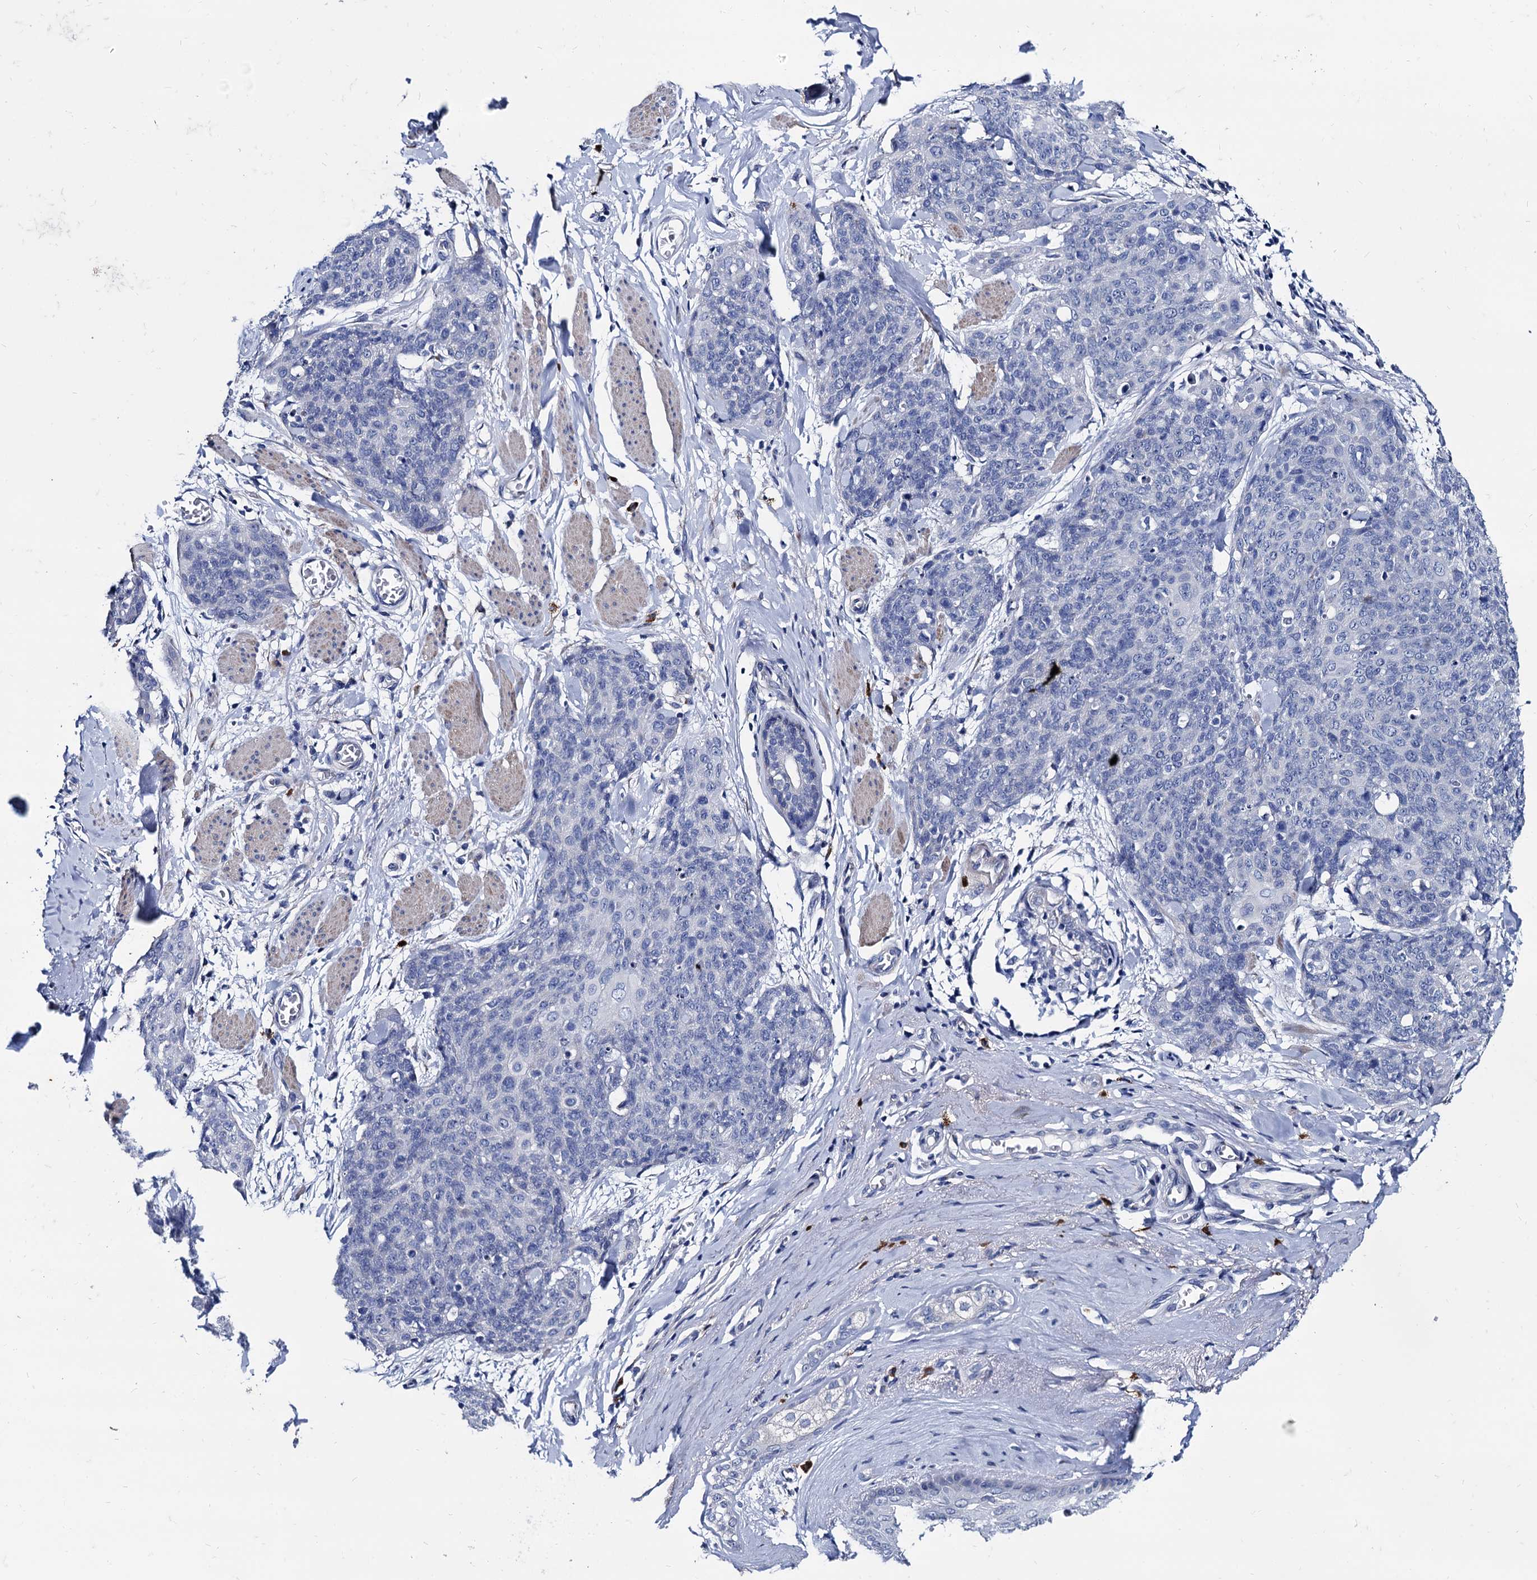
{"staining": {"intensity": "negative", "quantity": "none", "location": "none"}, "tissue": "skin cancer", "cell_type": "Tumor cells", "image_type": "cancer", "snomed": [{"axis": "morphology", "description": "Squamous cell carcinoma, NOS"}, {"axis": "topography", "description": "Skin"}, {"axis": "topography", "description": "Vulva"}], "caption": "Skin squamous cell carcinoma was stained to show a protein in brown. There is no significant staining in tumor cells. (DAB immunohistochemistry (IHC) visualized using brightfield microscopy, high magnification).", "gene": "FOXR2", "patient": {"sex": "female", "age": 85}}